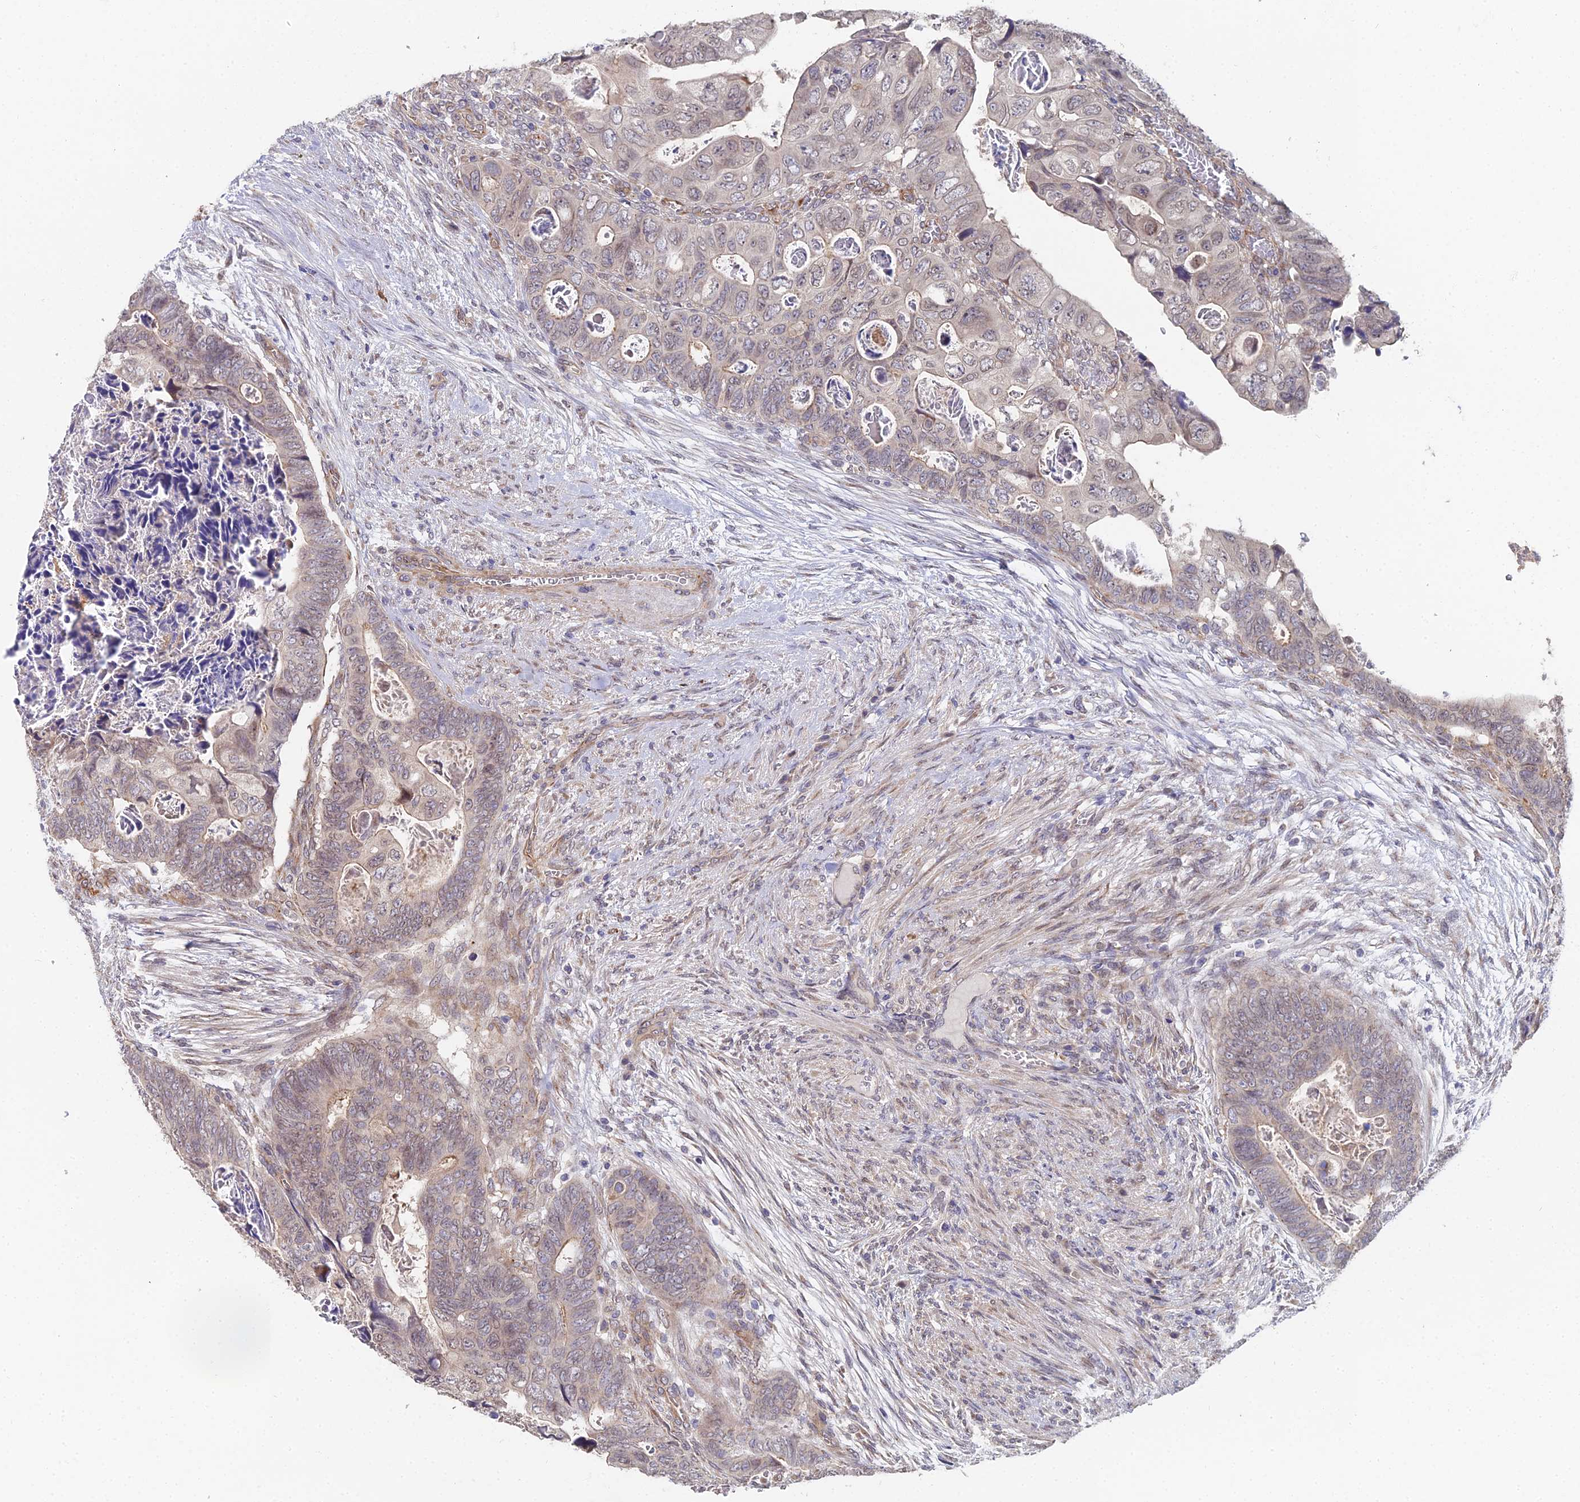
{"staining": {"intensity": "weak", "quantity": "<25%", "location": "cytoplasmic/membranous"}, "tissue": "colorectal cancer", "cell_type": "Tumor cells", "image_type": "cancer", "snomed": [{"axis": "morphology", "description": "Adenocarcinoma, NOS"}, {"axis": "topography", "description": "Rectum"}], "caption": "DAB immunohistochemical staining of colorectal cancer (adenocarcinoma) displays no significant staining in tumor cells.", "gene": "C4orf19", "patient": {"sex": "female", "age": 78}}